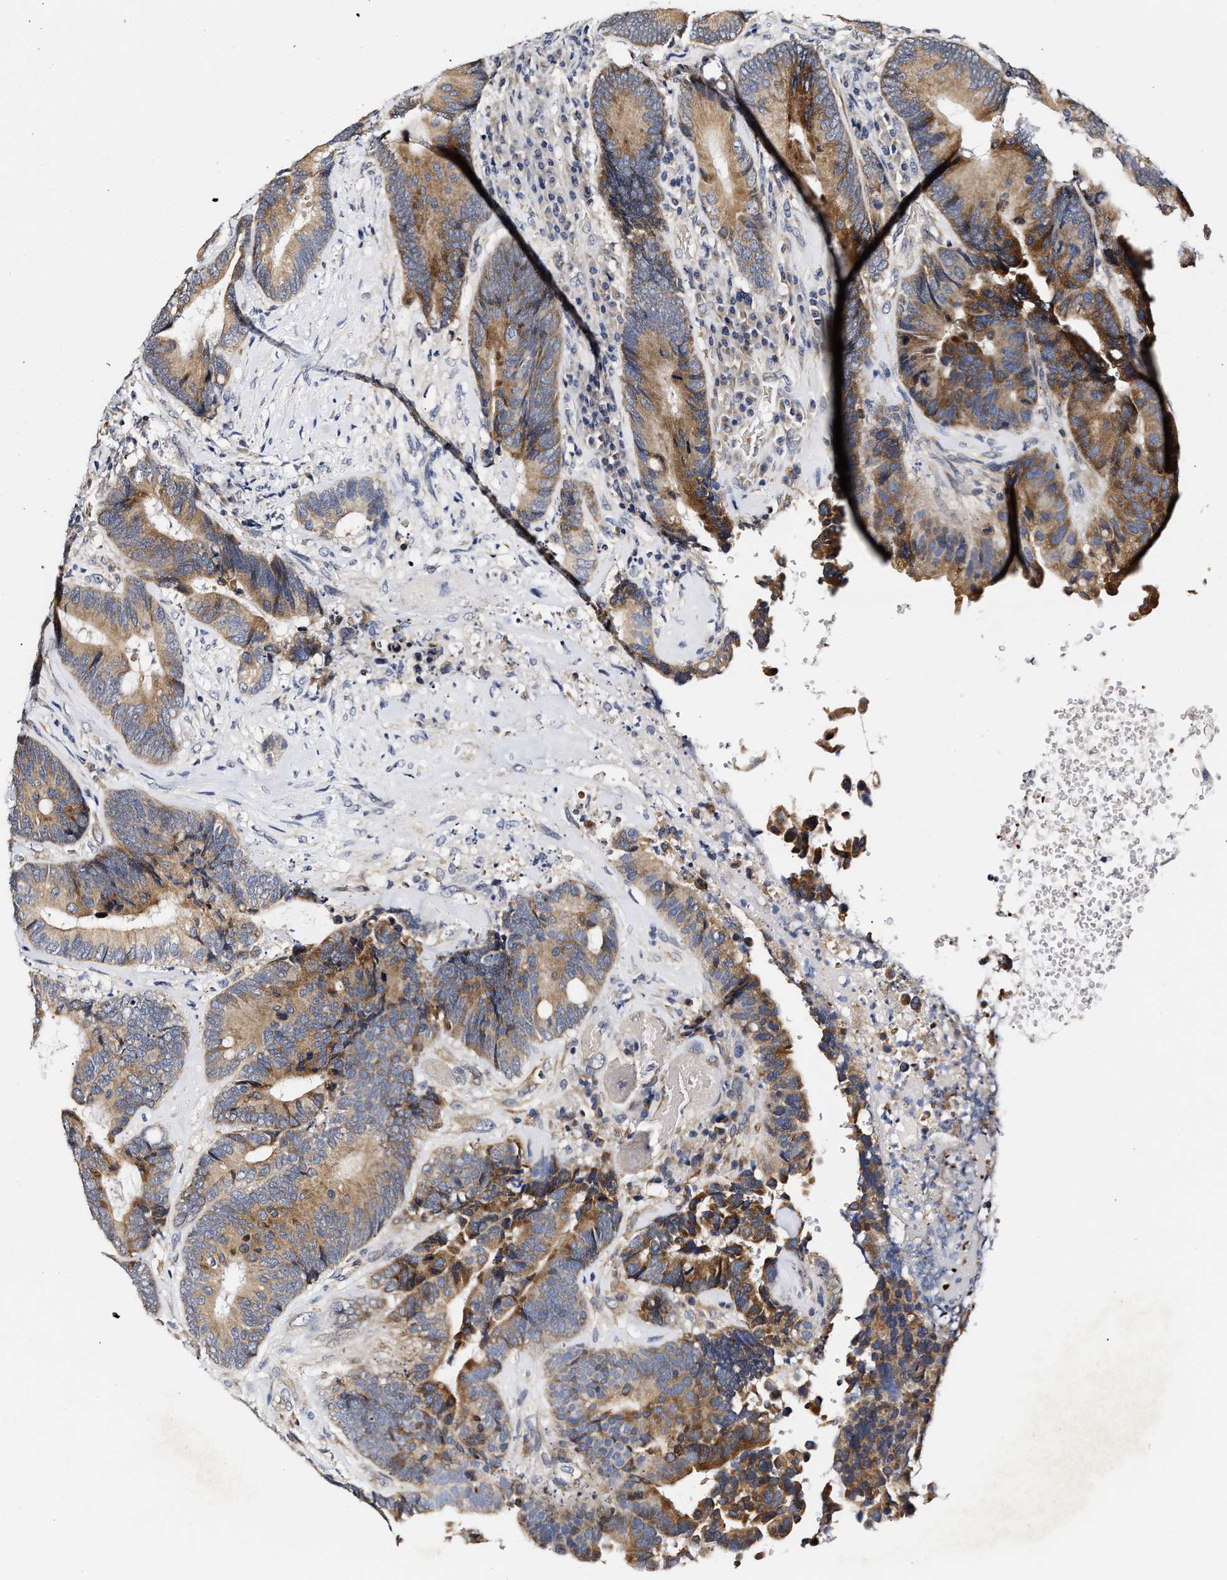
{"staining": {"intensity": "moderate", "quantity": ">75%", "location": "cytoplasmic/membranous"}, "tissue": "colorectal cancer", "cell_type": "Tumor cells", "image_type": "cancer", "snomed": [{"axis": "morphology", "description": "Adenocarcinoma, NOS"}, {"axis": "topography", "description": "Rectum"}], "caption": "Colorectal cancer tissue reveals moderate cytoplasmic/membranous positivity in approximately >75% of tumor cells", "gene": "RINT1", "patient": {"sex": "female", "age": 89}}